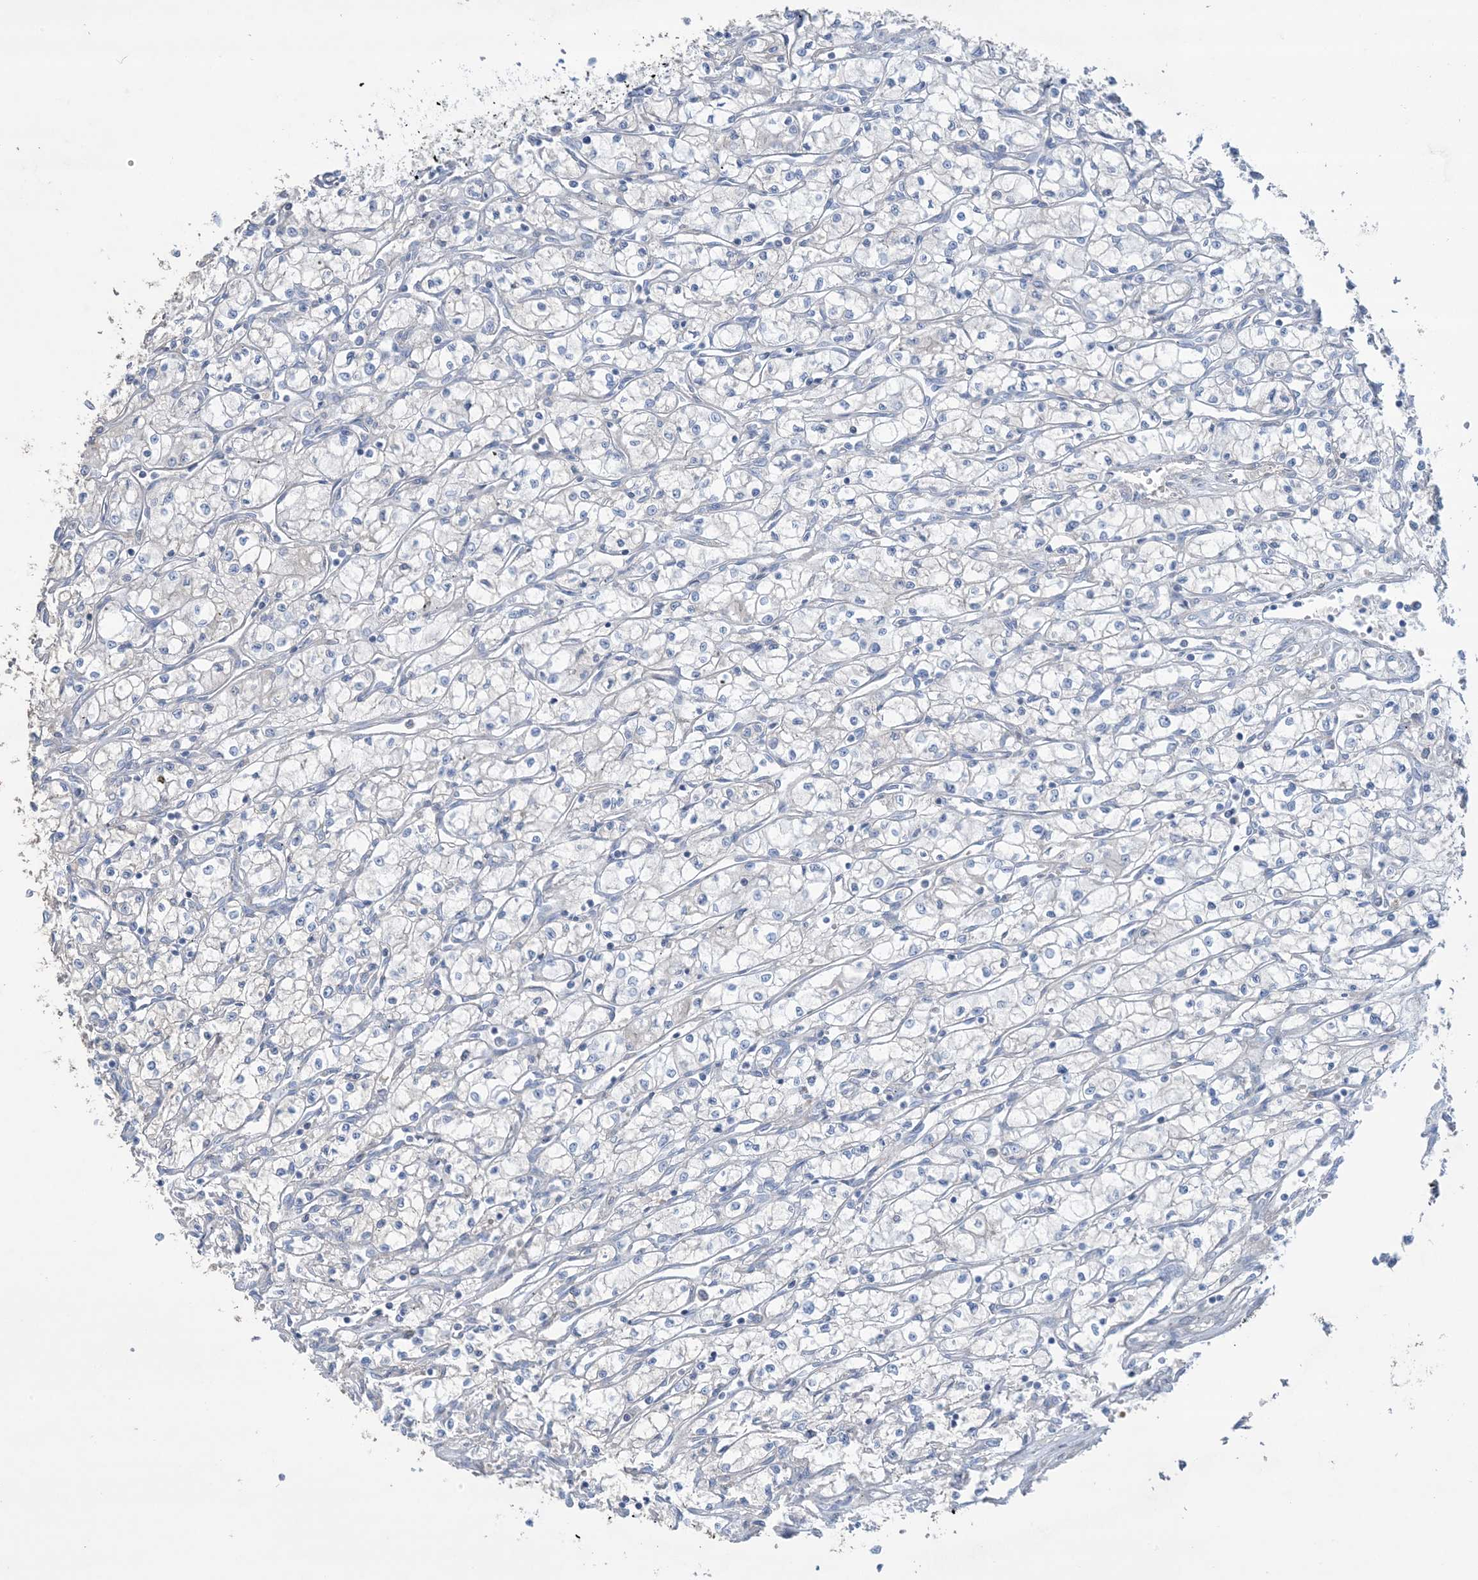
{"staining": {"intensity": "negative", "quantity": "none", "location": "none"}, "tissue": "renal cancer", "cell_type": "Tumor cells", "image_type": "cancer", "snomed": [{"axis": "morphology", "description": "Adenocarcinoma, NOS"}, {"axis": "topography", "description": "Kidney"}], "caption": "An IHC image of adenocarcinoma (renal) is shown. There is no staining in tumor cells of adenocarcinoma (renal).", "gene": "ATP11C", "patient": {"sex": "male", "age": 59}}